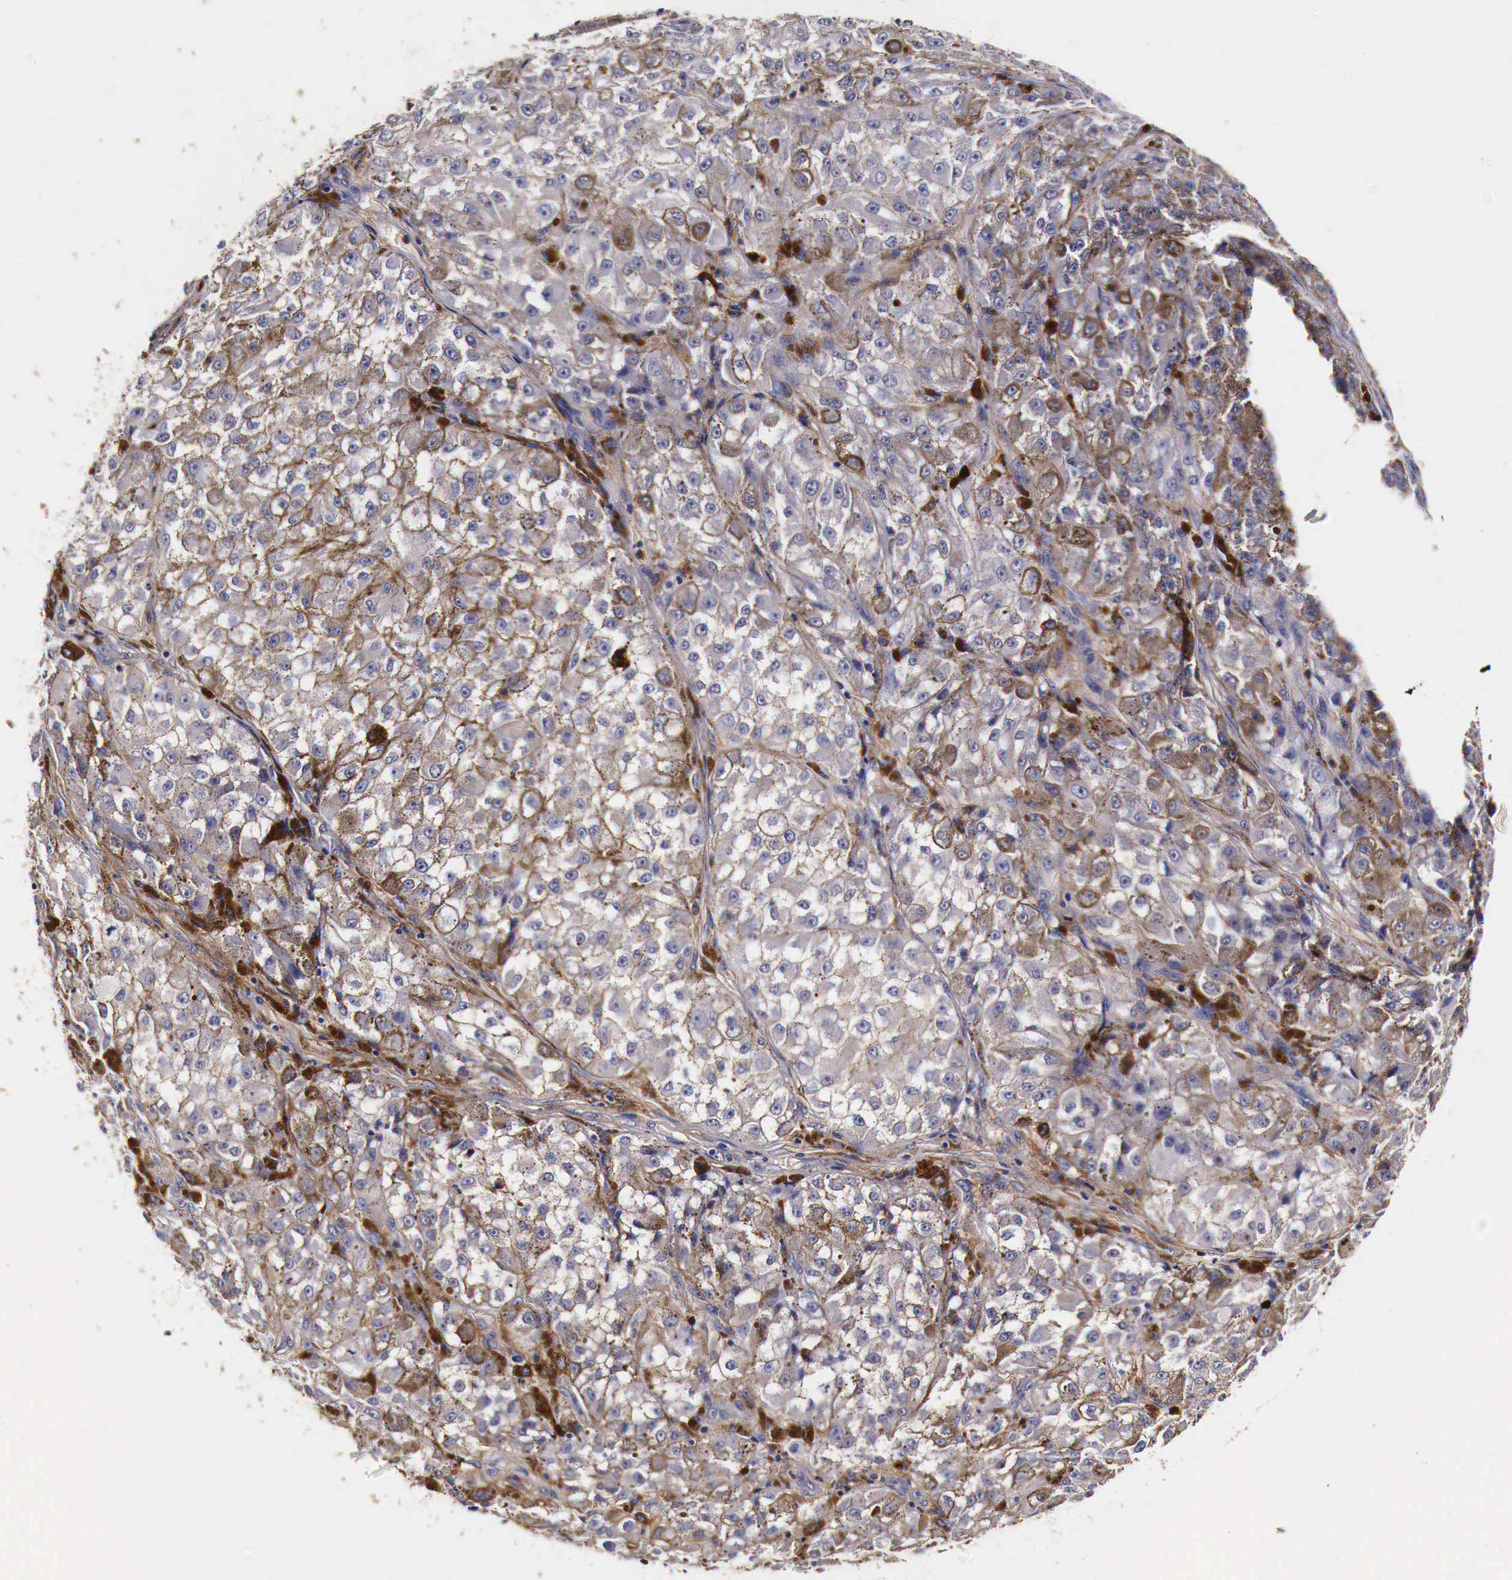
{"staining": {"intensity": "weak", "quantity": "25%-75%", "location": "cytoplasmic/membranous"}, "tissue": "melanoma", "cell_type": "Tumor cells", "image_type": "cancer", "snomed": [{"axis": "morphology", "description": "Malignant melanoma, NOS"}, {"axis": "topography", "description": "Skin"}], "caption": "A high-resolution histopathology image shows immunohistochemistry (IHC) staining of malignant melanoma, which exhibits weak cytoplasmic/membranous positivity in approximately 25%-75% of tumor cells.", "gene": "RP2", "patient": {"sex": "male", "age": 67}}